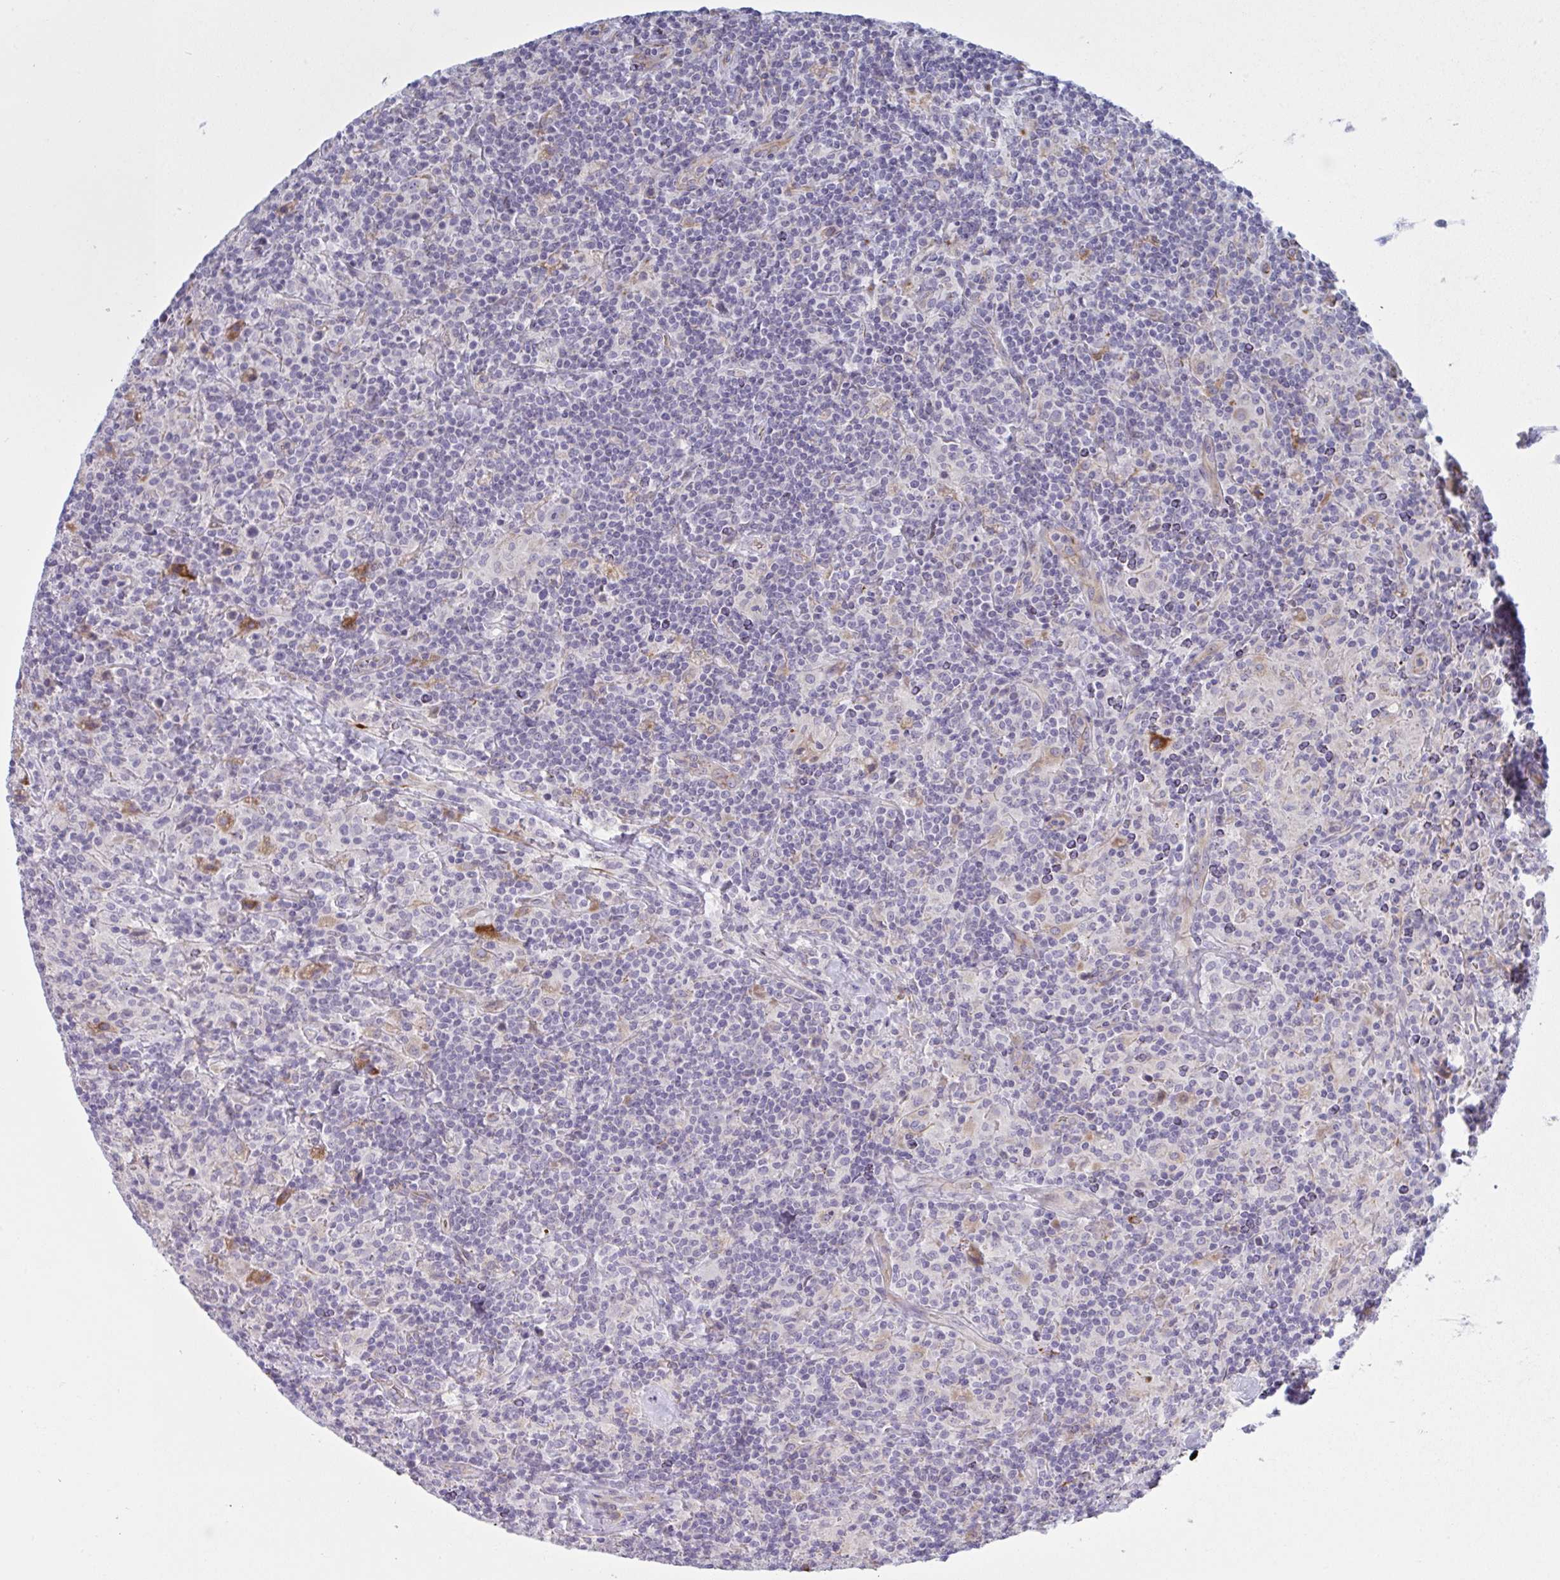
{"staining": {"intensity": "negative", "quantity": "none", "location": "none"}, "tissue": "lymphoma", "cell_type": "Tumor cells", "image_type": "cancer", "snomed": [{"axis": "morphology", "description": "Hodgkin's disease, NOS"}, {"axis": "topography", "description": "Lymph node"}], "caption": "Human lymphoma stained for a protein using IHC displays no positivity in tumor cells.", "gene": "DCBLD1", "patient": {"sex": "male", "age": 70}}